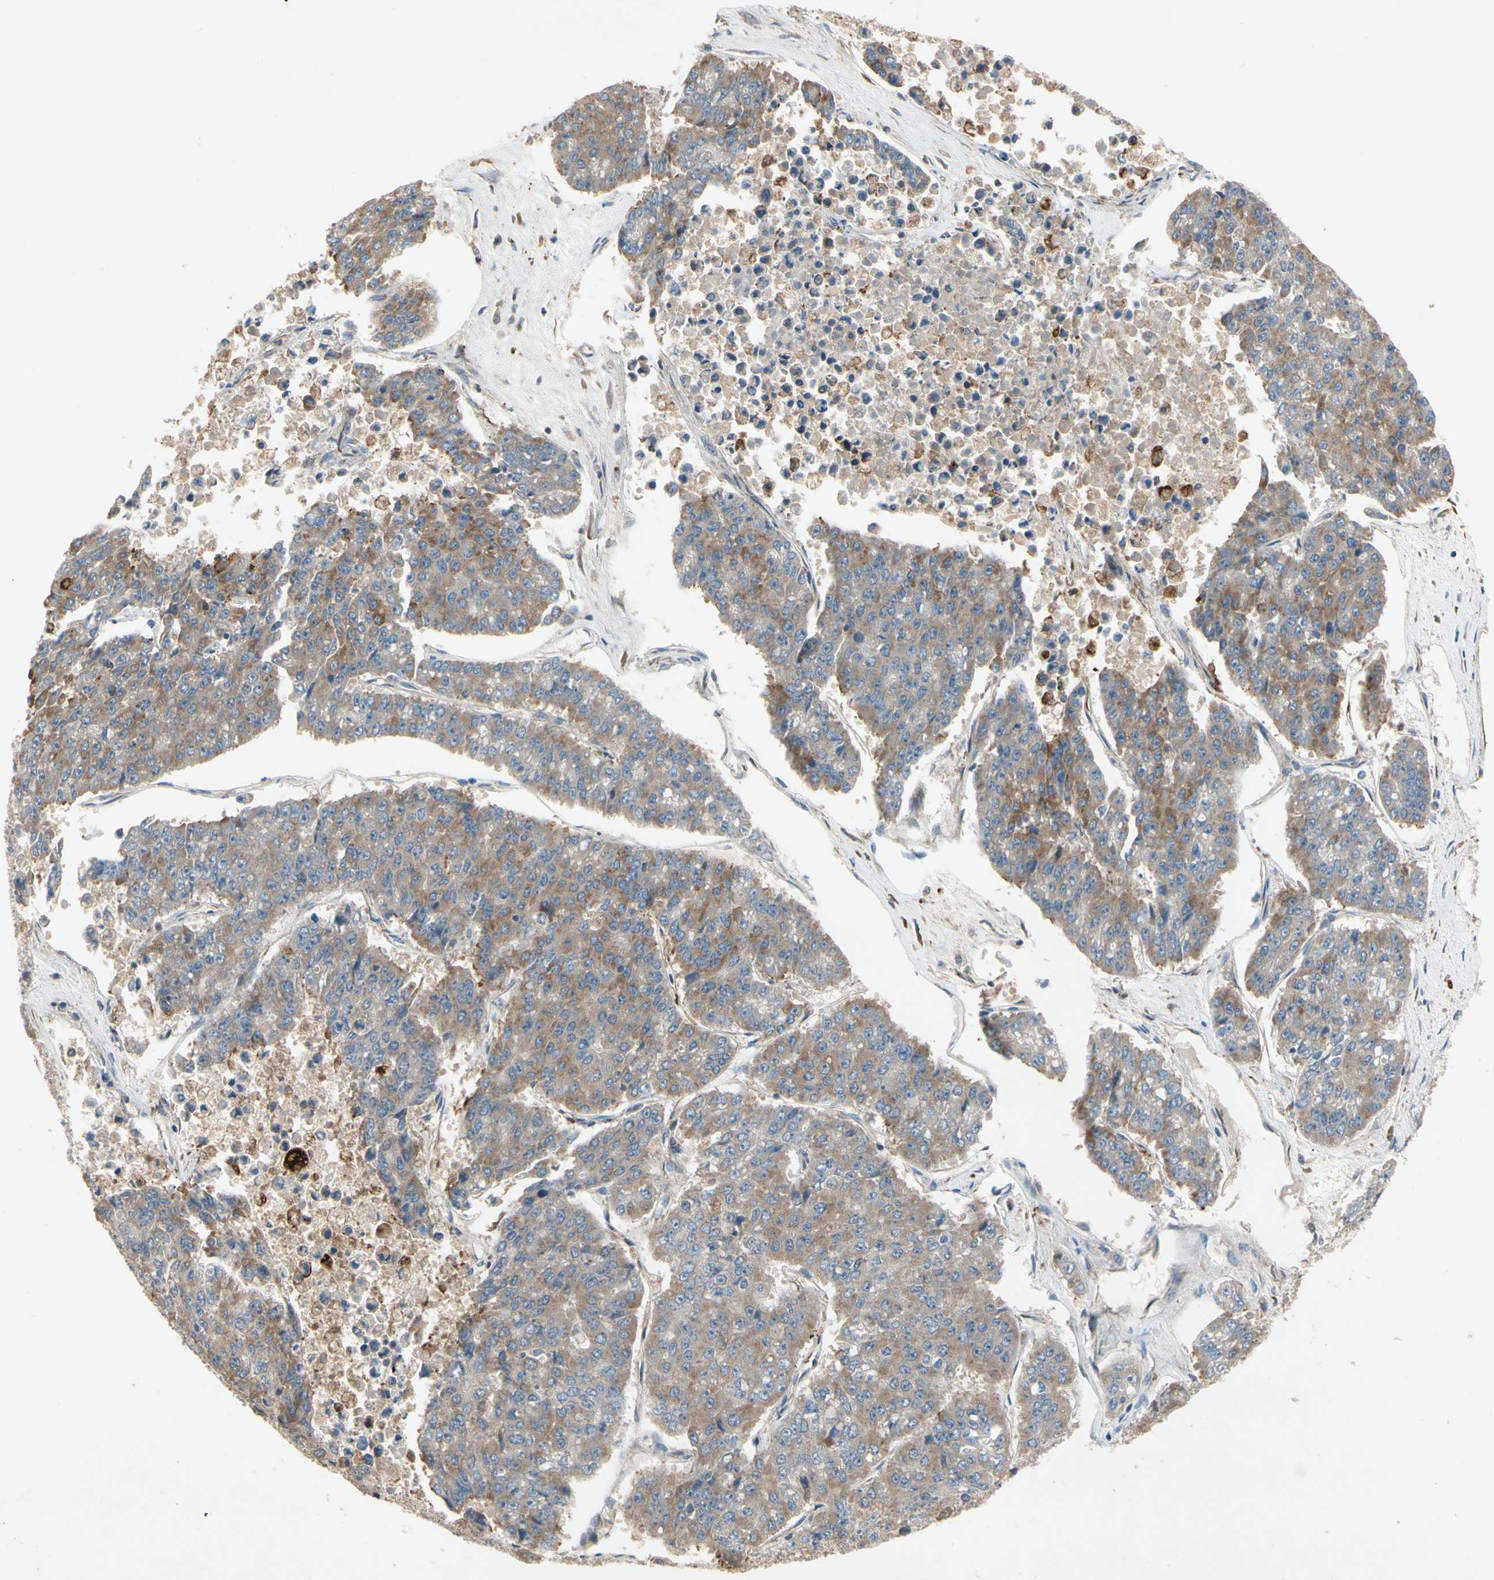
{"staining": {"intensity": "moderate", "quantity": ">75%", "location": "cytoplasmic/membranous"}, "tissue": "pancreatic cancer", "cell_type": "Tumor cells", "image_type": "cancer", "snomed": [{"axis": "morphology", "description": "Adenocarcinoma, NOS"}, {"axis": "topography", "description": "Pancreas"}], "caption": "Moderate cytoplasmic/membranous expression for a protein is present in approximately >75% of tumor cells of pancreatic cancer using immunohistochemistry (IHC).", "gene": "XYLT1", "patient": {"sex": "male", "age": 50}}